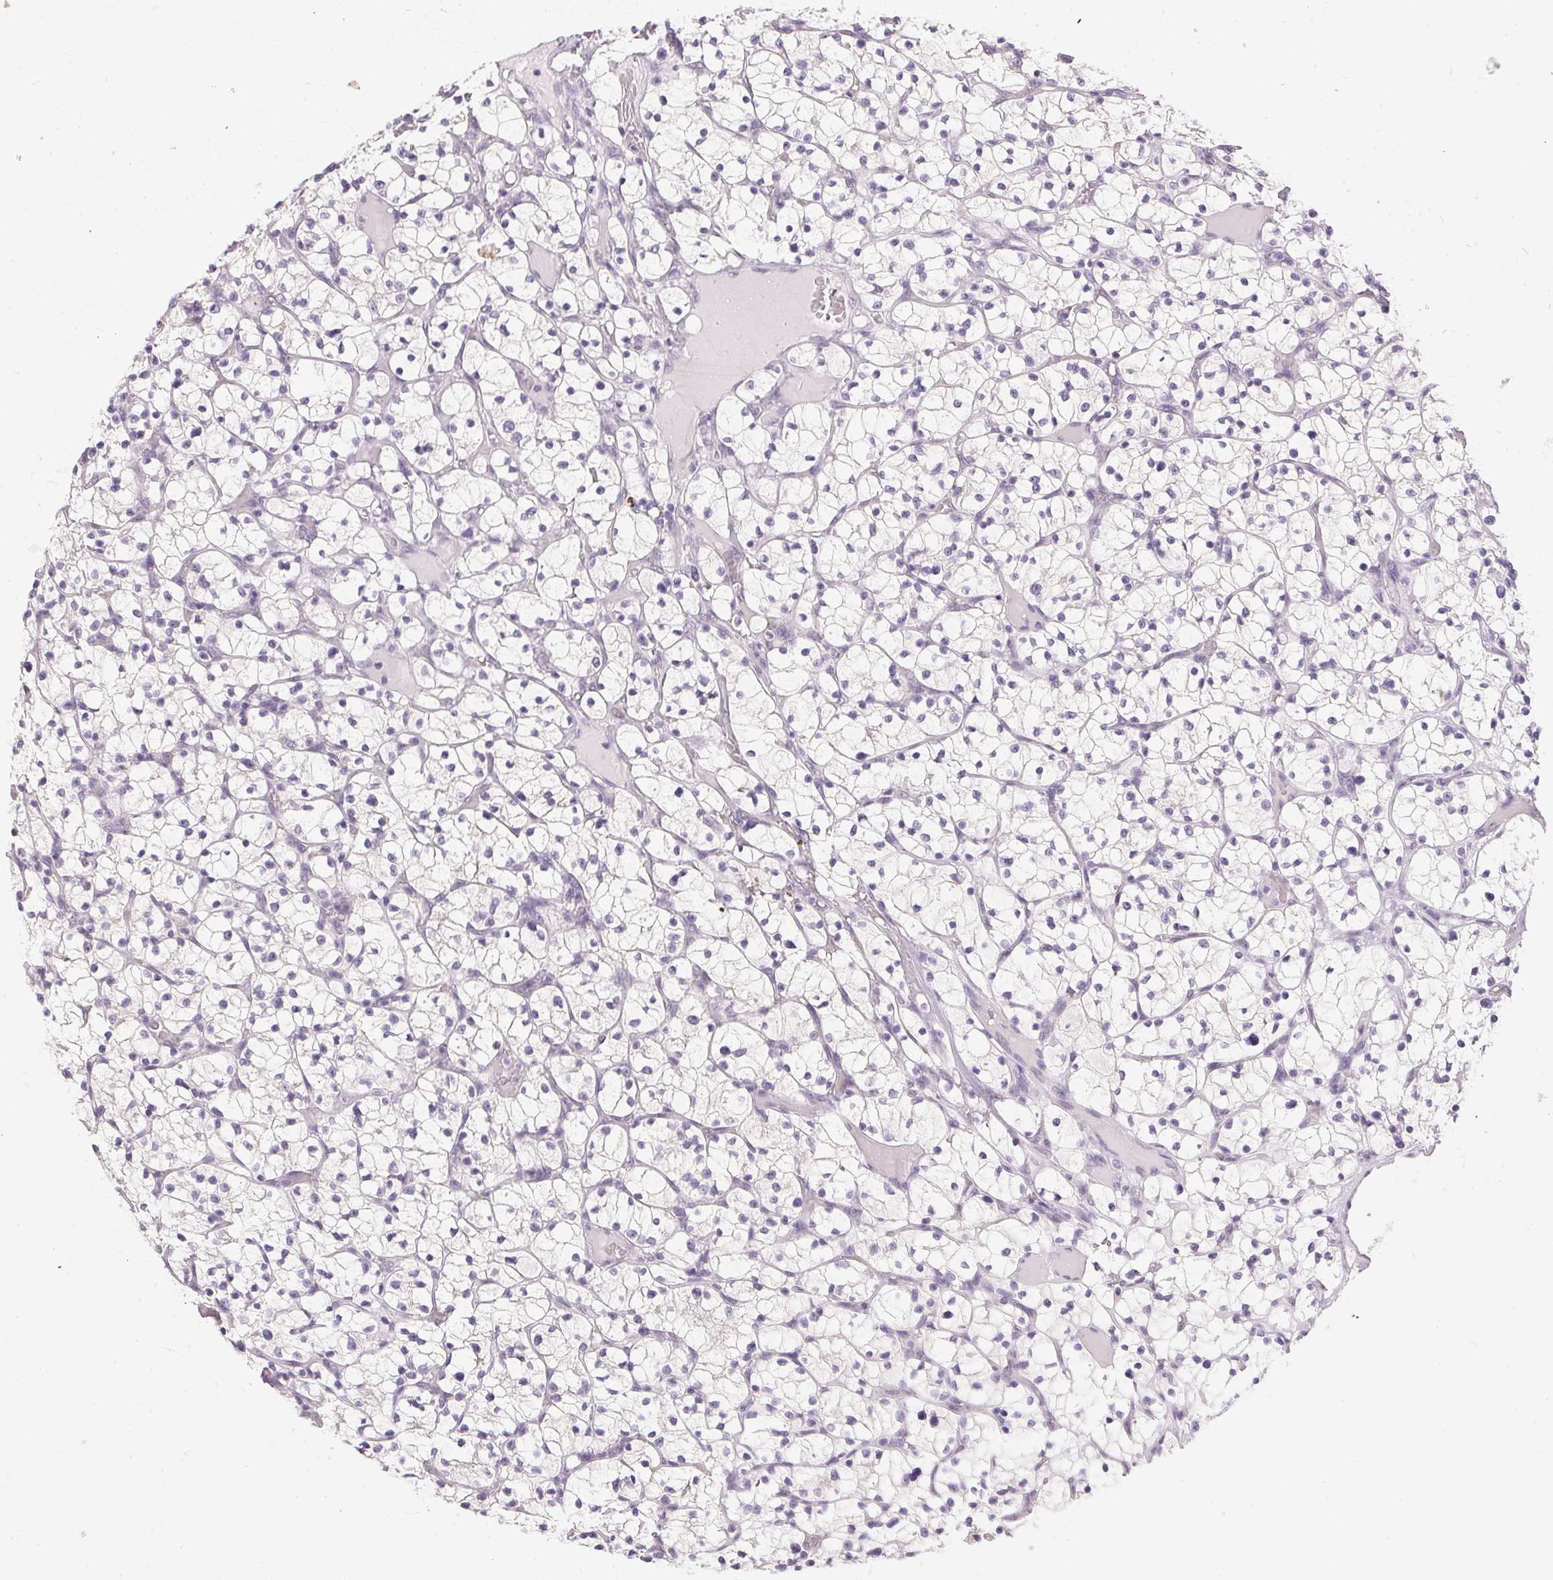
{"staining": {"intensity": "negative", "quantity": "none", "location": "none"}, "tissue": "renal cancer", "cell_type": "Tumor cells", "image_type": "cancer", "snomed": [{"axis": "morphology", "description": "Adenocarcinoma, NOS"}, {"axis": "topography", "description": "Kidney"}], "caption": "High power microscopy micrograph of an immunohistochemistry (IHC) photomicrograph of renal adenocarcinoma, revealing no significant positivity in tumor cells.", "gene": "GBP6", "patient": {"sex": "female", "age": 64}}